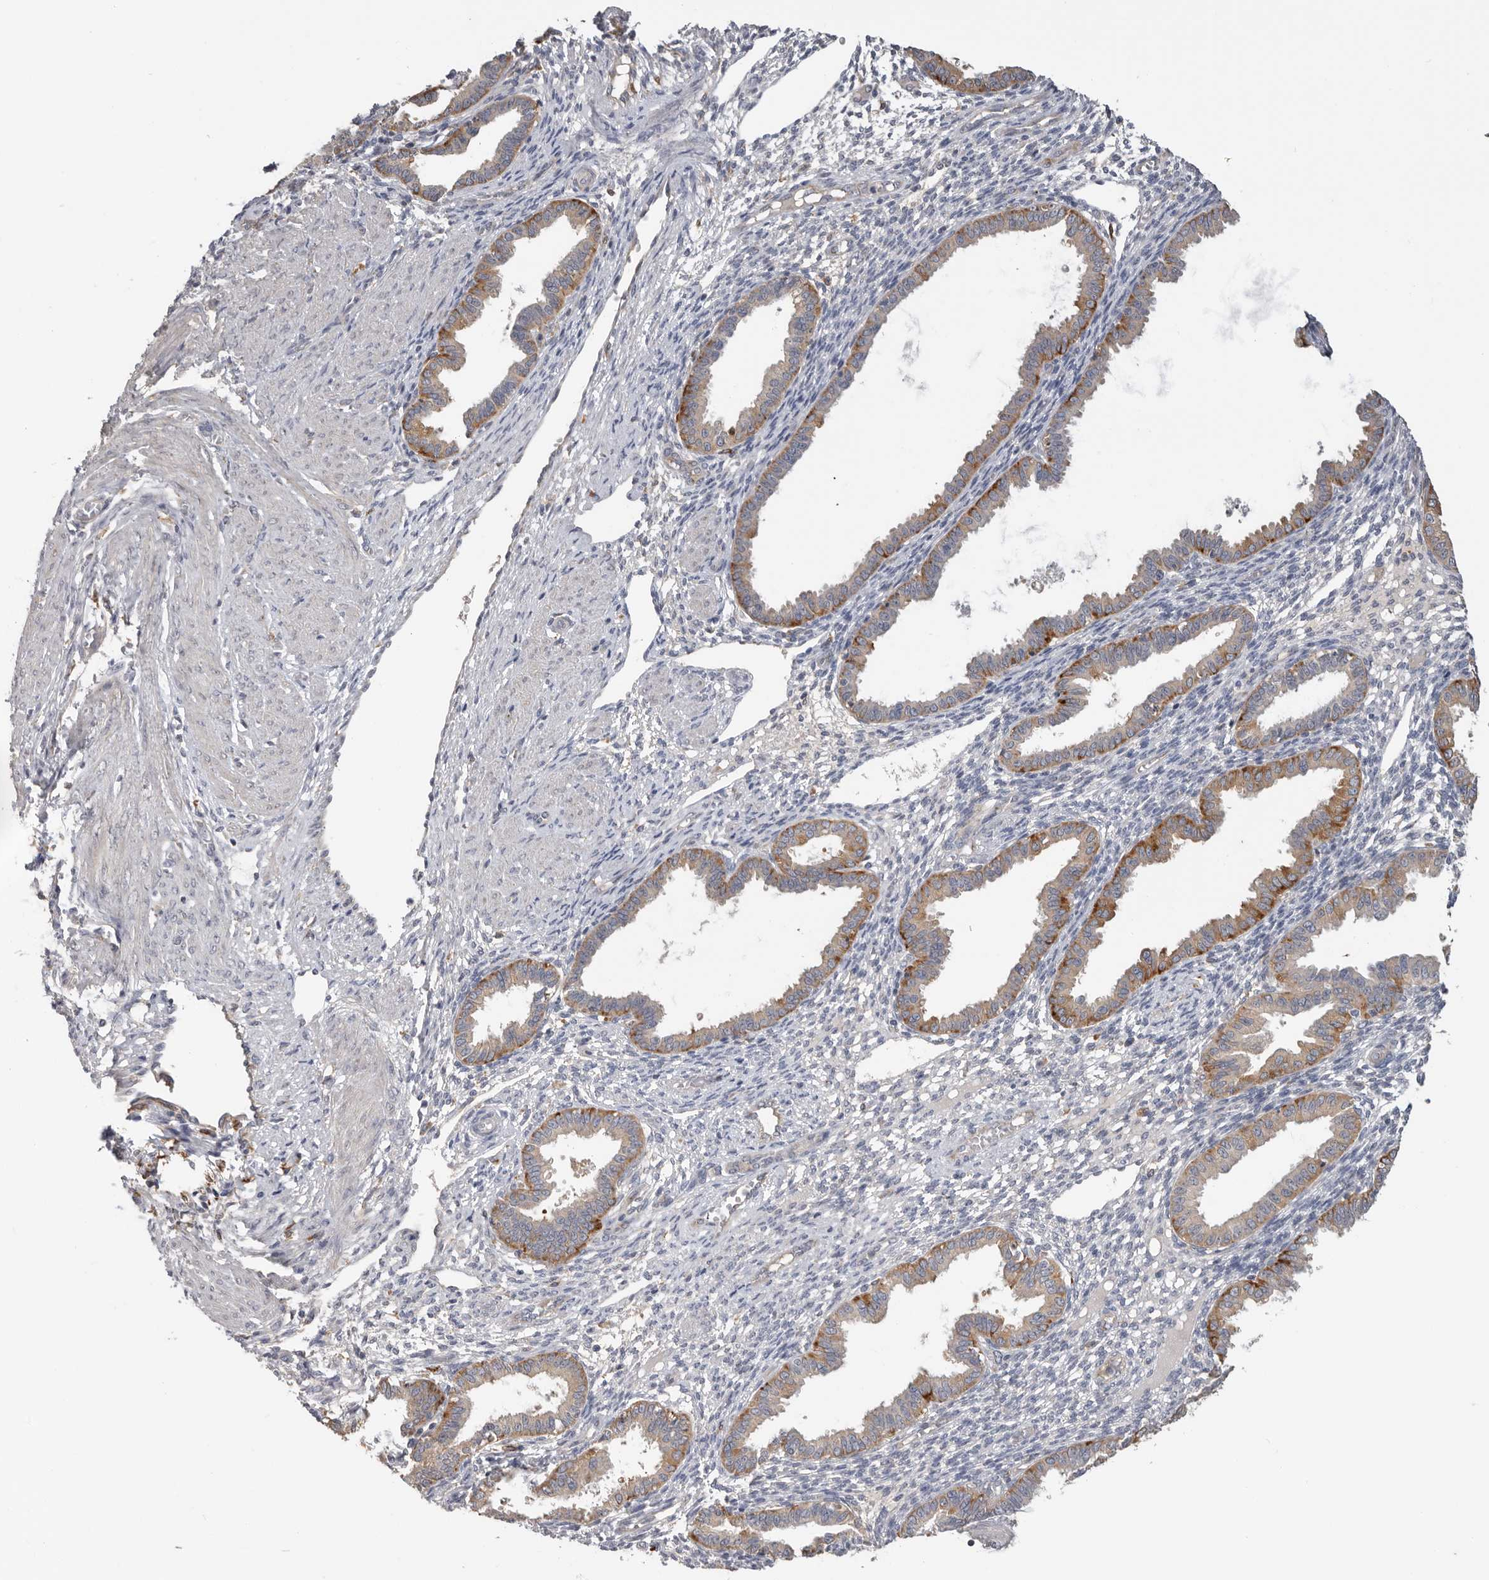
{"staining": {"intensity": "negative", "quantity": "none", "location": "none"}, "tissue": "endometrium", "cell_type": "Cells in endometrial stroma", "image_type": "normal", "snomed": [{"axis": "morphology", "description": "Normal tissue, NOS"}, {"axis": "topography", "description": "Endometrium"}], "caption": "DAB immunohistochemical staining of normal endometrium demonstrates no significant expression in cells in endometrial stroma. (Stains: DAB immunohistochemistry with hematoxylin counter stain, Microscopy: brightfield microscopy at high magnification).", "gene": "TFRC", "patient": {"sex": "female", "age": 33}}